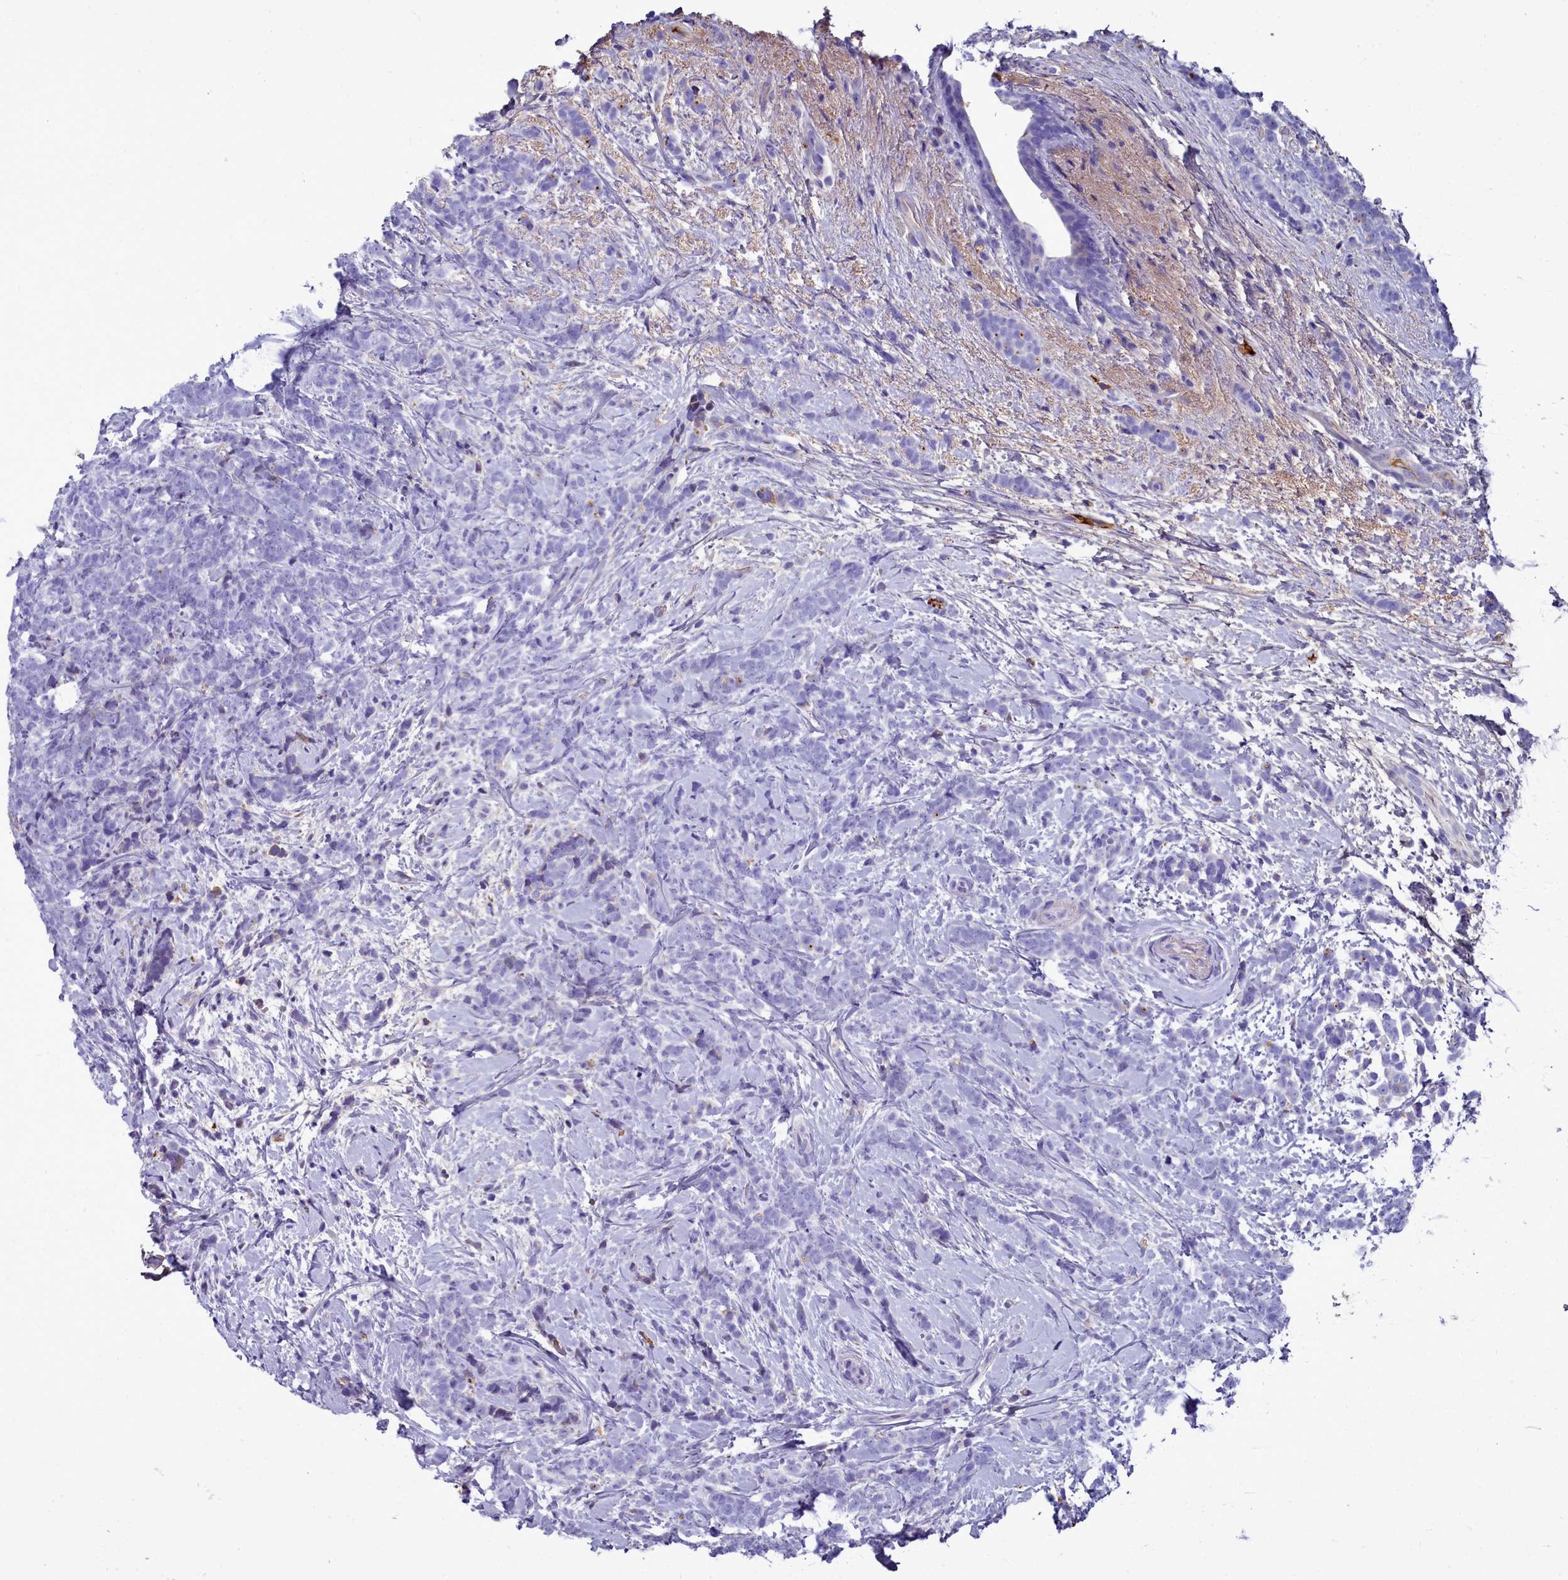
{"staining": {"intensity": "negative", "quantity": "none", "location": "none"}, "tissue": "breast cancer", "cell_type": "Tumor cells", "image_type": "cancer", "snomed": [{"axis": "morphology", "description": "Lobular carcinoma"}, {"axis": "topography", "description": "Breast"}], "caption": "The immunohistochemistry histopathology image has no significant staining in tumor cells of breast cancer tissue.", "gene": "H1-7", "patient": {"sex": "female", "age": 58}}